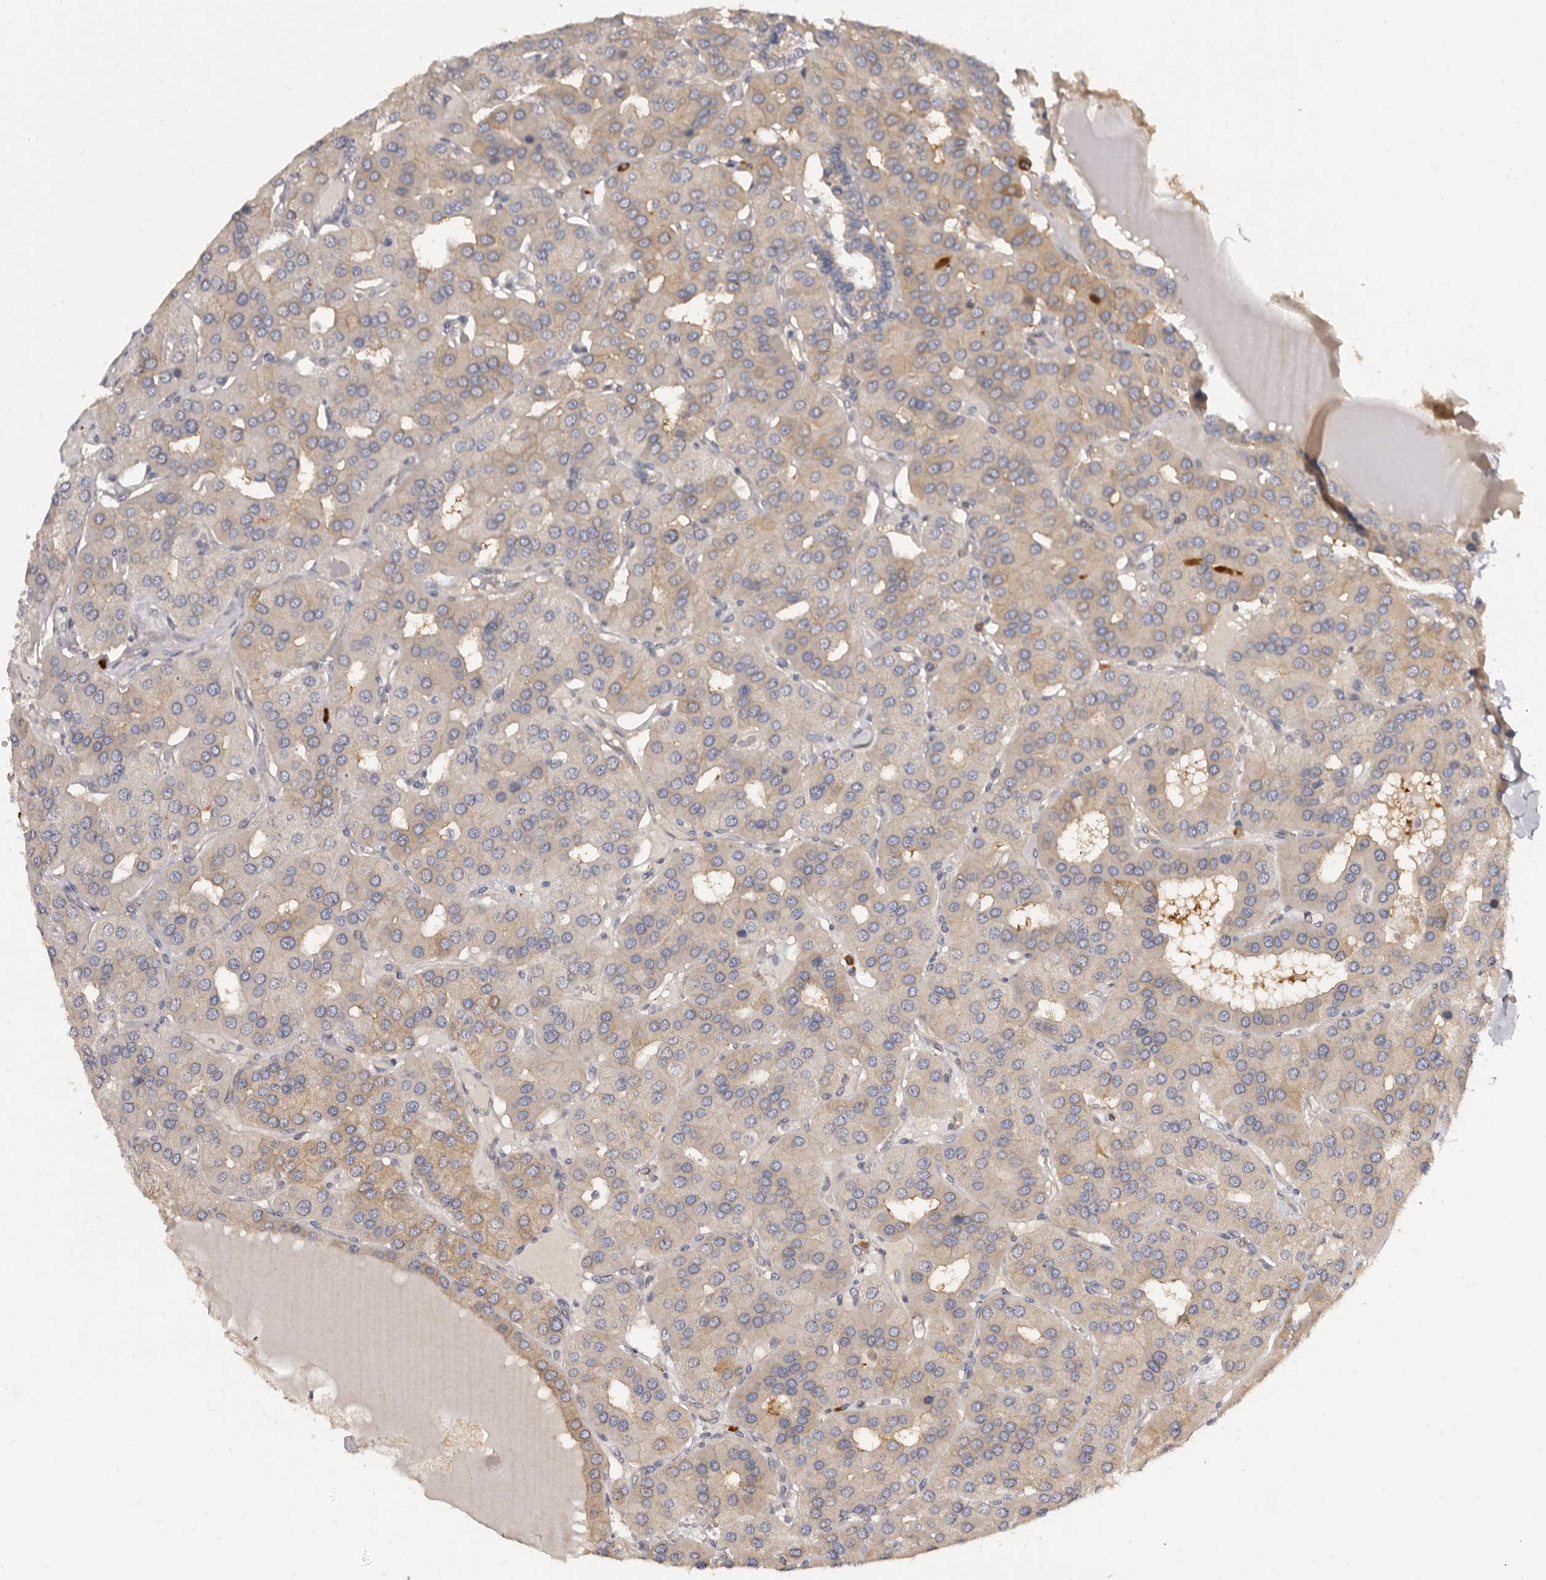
{"staining": {"intensity": "weak", "quantity": "25%-75%", "location": "cytoplasmic/membranous"}, "tissue": "parathyroid gland", "cell_type": "Glandular cells", "image_type": "normal", "snomed": [{"axis": "morphology", "description": "Normal tissue, NOS"}, {"axis": "morphology", "description": "Adenoma, NOS"}, {"axis": "topography", "description": "Parathyroid gland"}], "caption": "Immunohistochemical staining of benign human parathyroid gland shows low levels of weak cytoplasmic/membranous expression in about 25%-75% of glandular cells.", "gene": "ADAMTS20", "patient": {"sex": "female", "age": 86}}